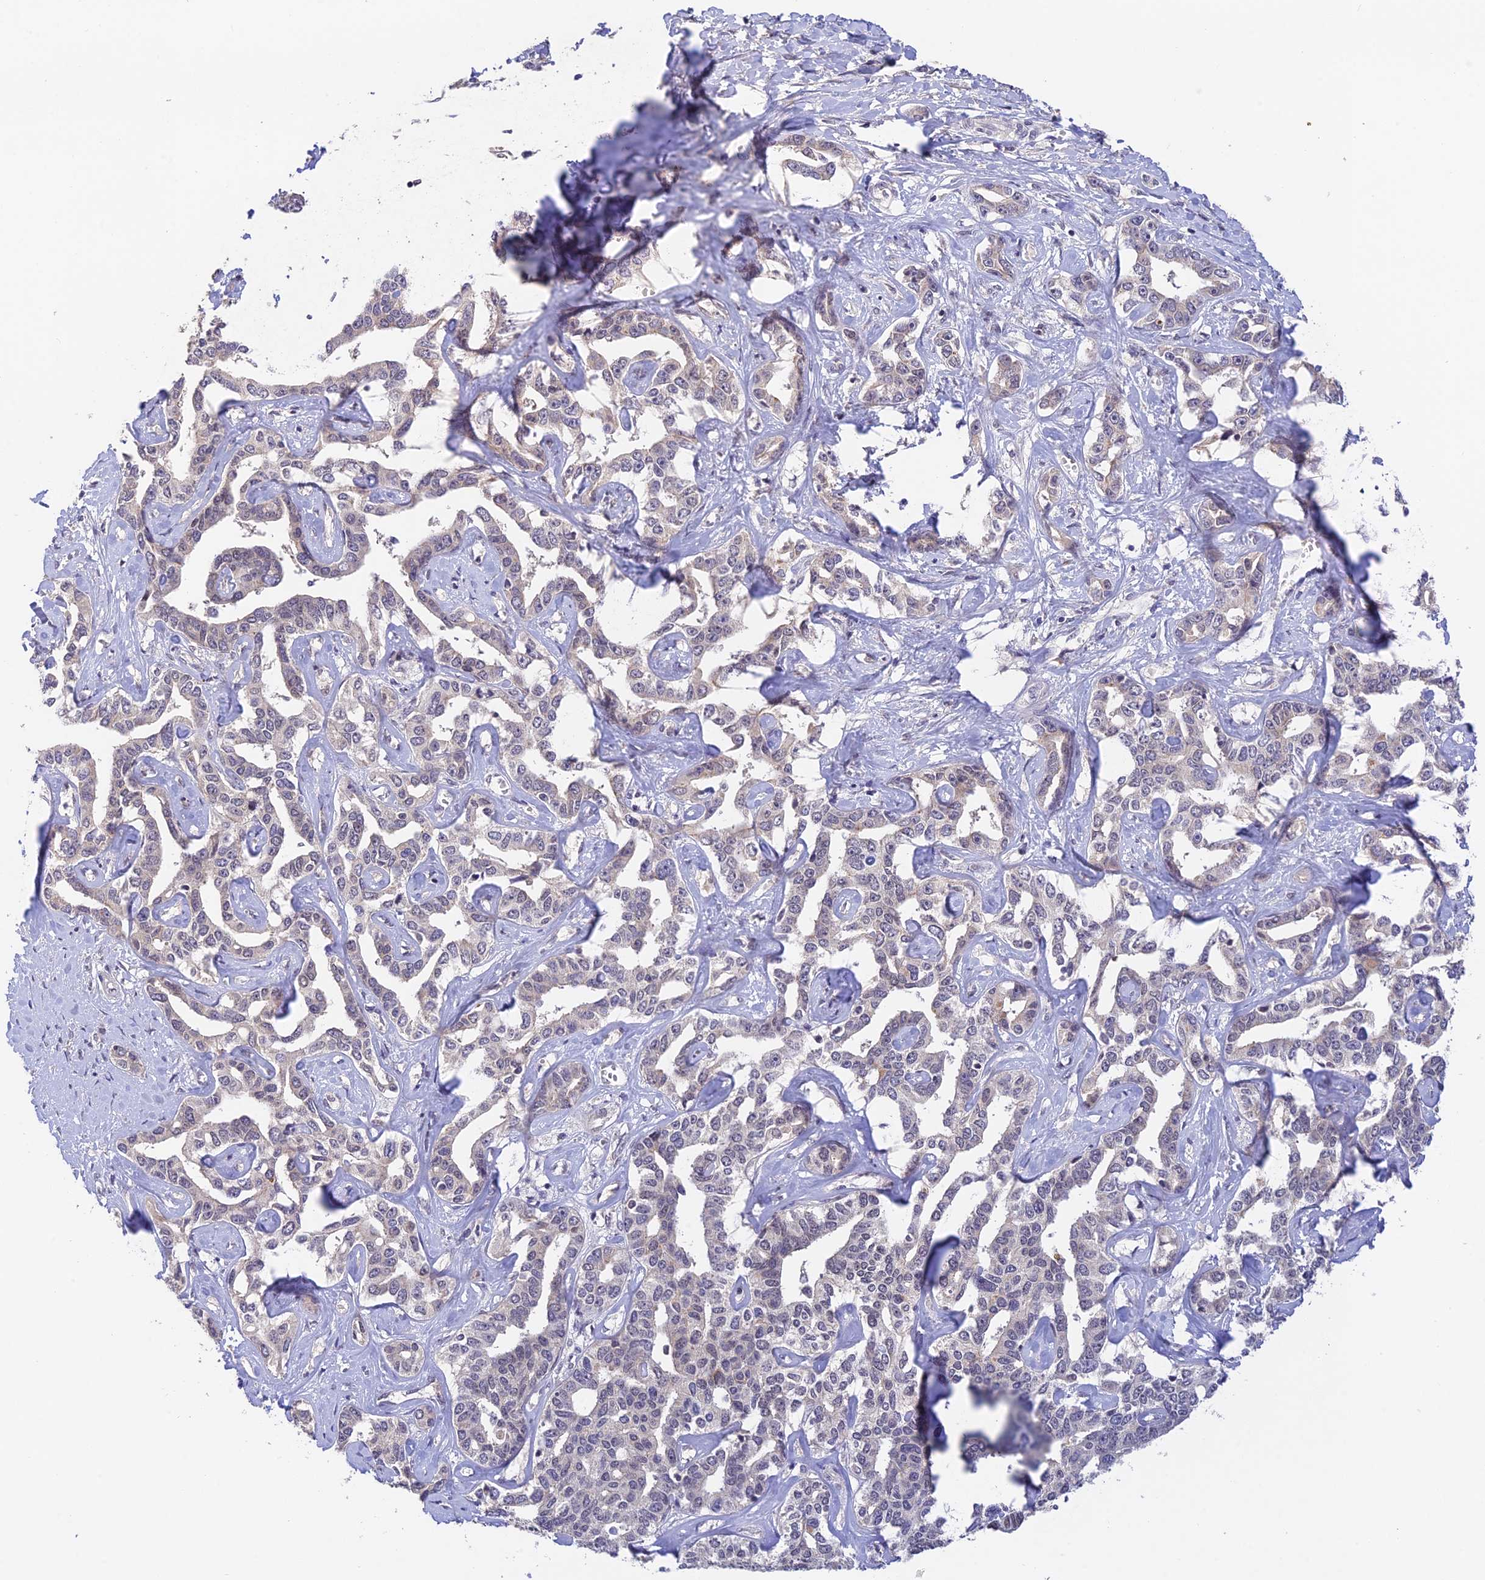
{"staining": {"intensity": "weak", "quantity": "<25%", "location": "nuclear"}, "tissue": "liver cancer", "cell_type": "Tumor cells", "image_type": "cancer", "snomed": [{"axis": "morphology", "description": "Cholangiocarcinoma"}, {"axis": "topography", "description": "Liver"}], "caption": "Tumor cells show no significant protein expression in liver cancer.", "gene": "ZNF436", "patient": {"sex": "male", "age": 59}}